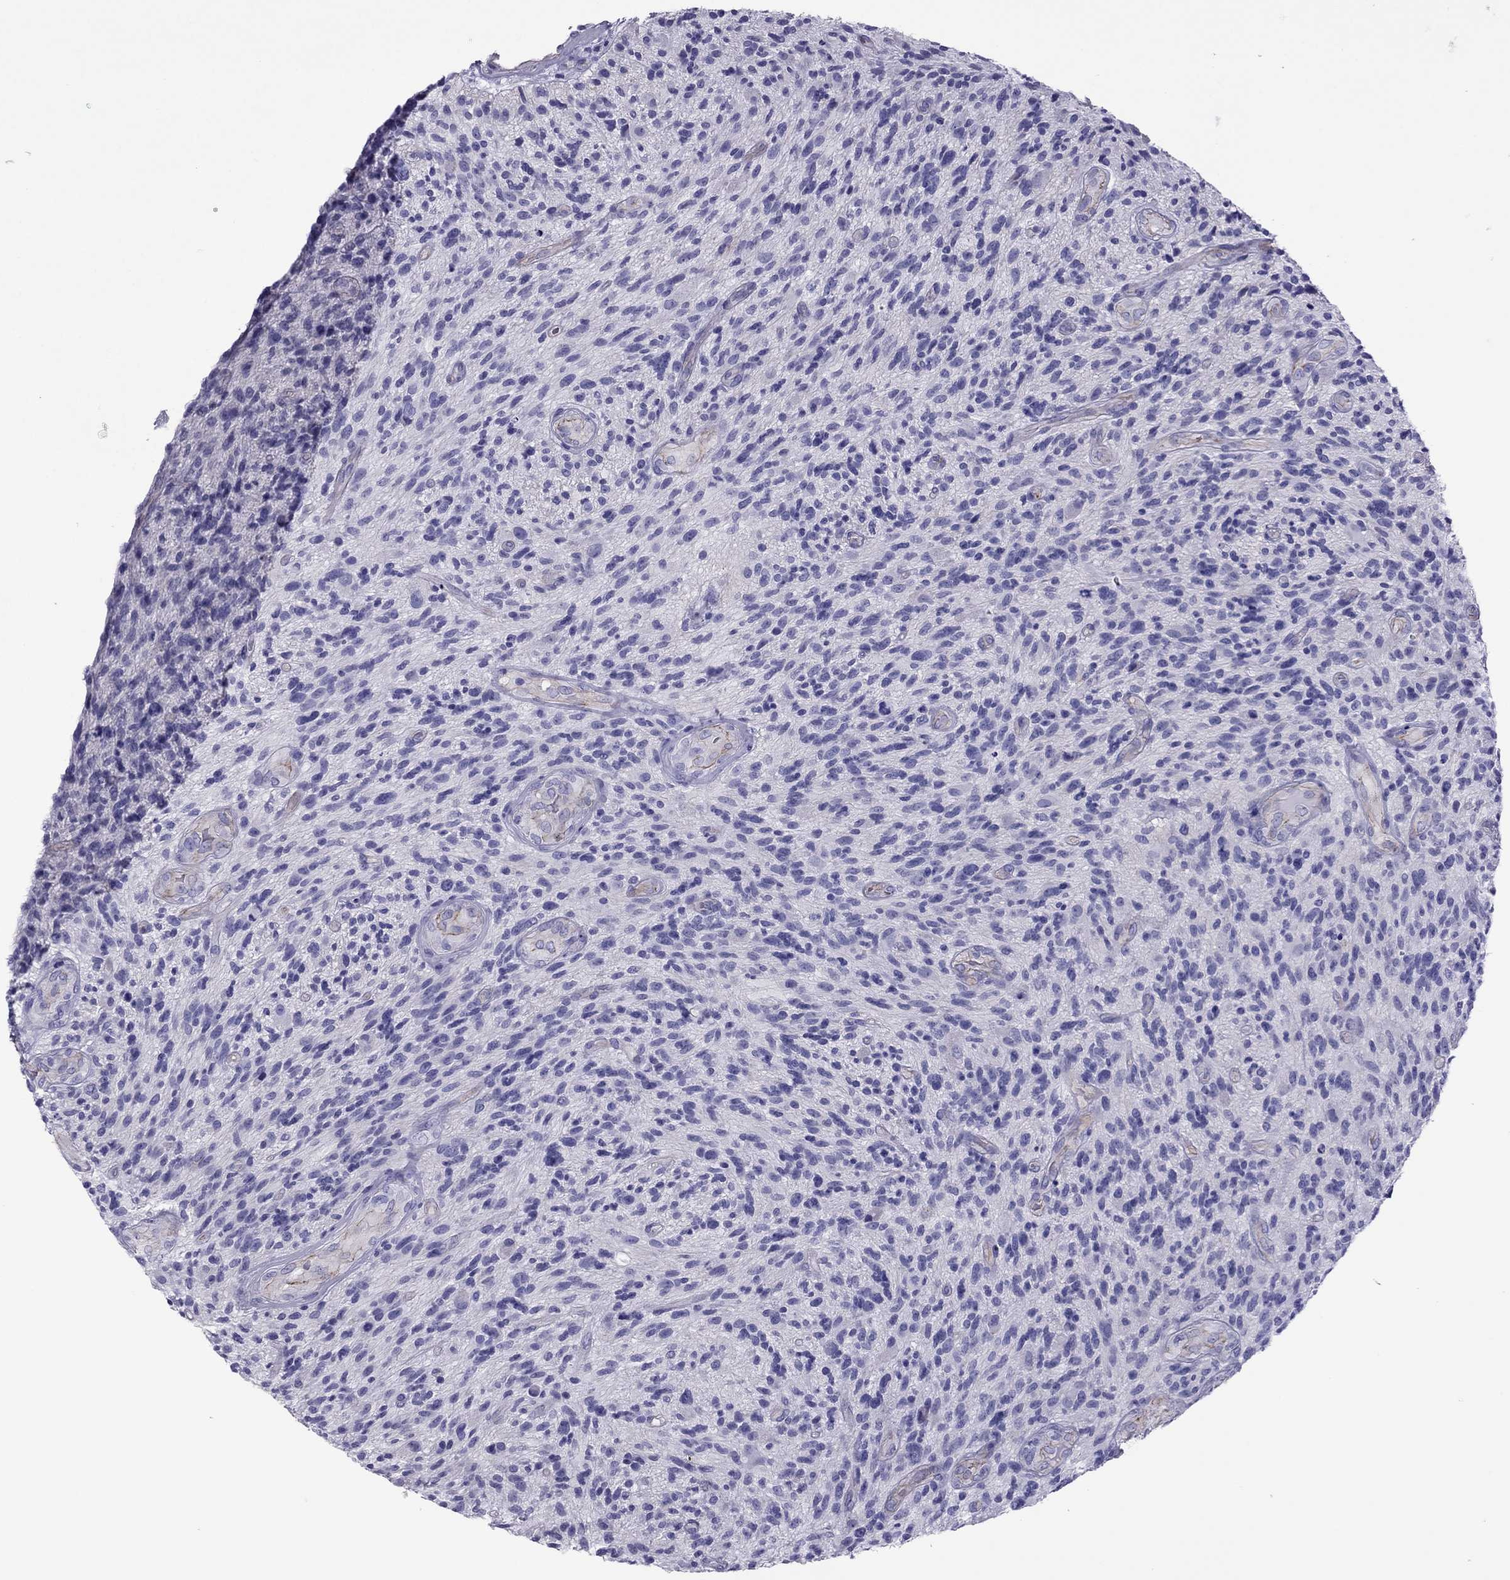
{"staining": {"intensity": "negative", "quantity": "none", "location": "none"}, "tissue": "glioma", "cell_type": "Tumor cells", "image_type": "cancer", "snomed": [{"axis": "morphology", "description": "Glioma, malignant, High grade"}, {"axis": "topography", "description": "Brain"}], "caption": "Immunohistochemistry (IHC) of malignant high-grade glioma demonstrates no expression in tumor cells. The staining is performed using DAB (3,3'-diaminobenzidine) brown chromogen with nuclei counter-stained in using hematoxylin.", "gene": "MYL11", "patient": {"sex": "male", "age": 47}}